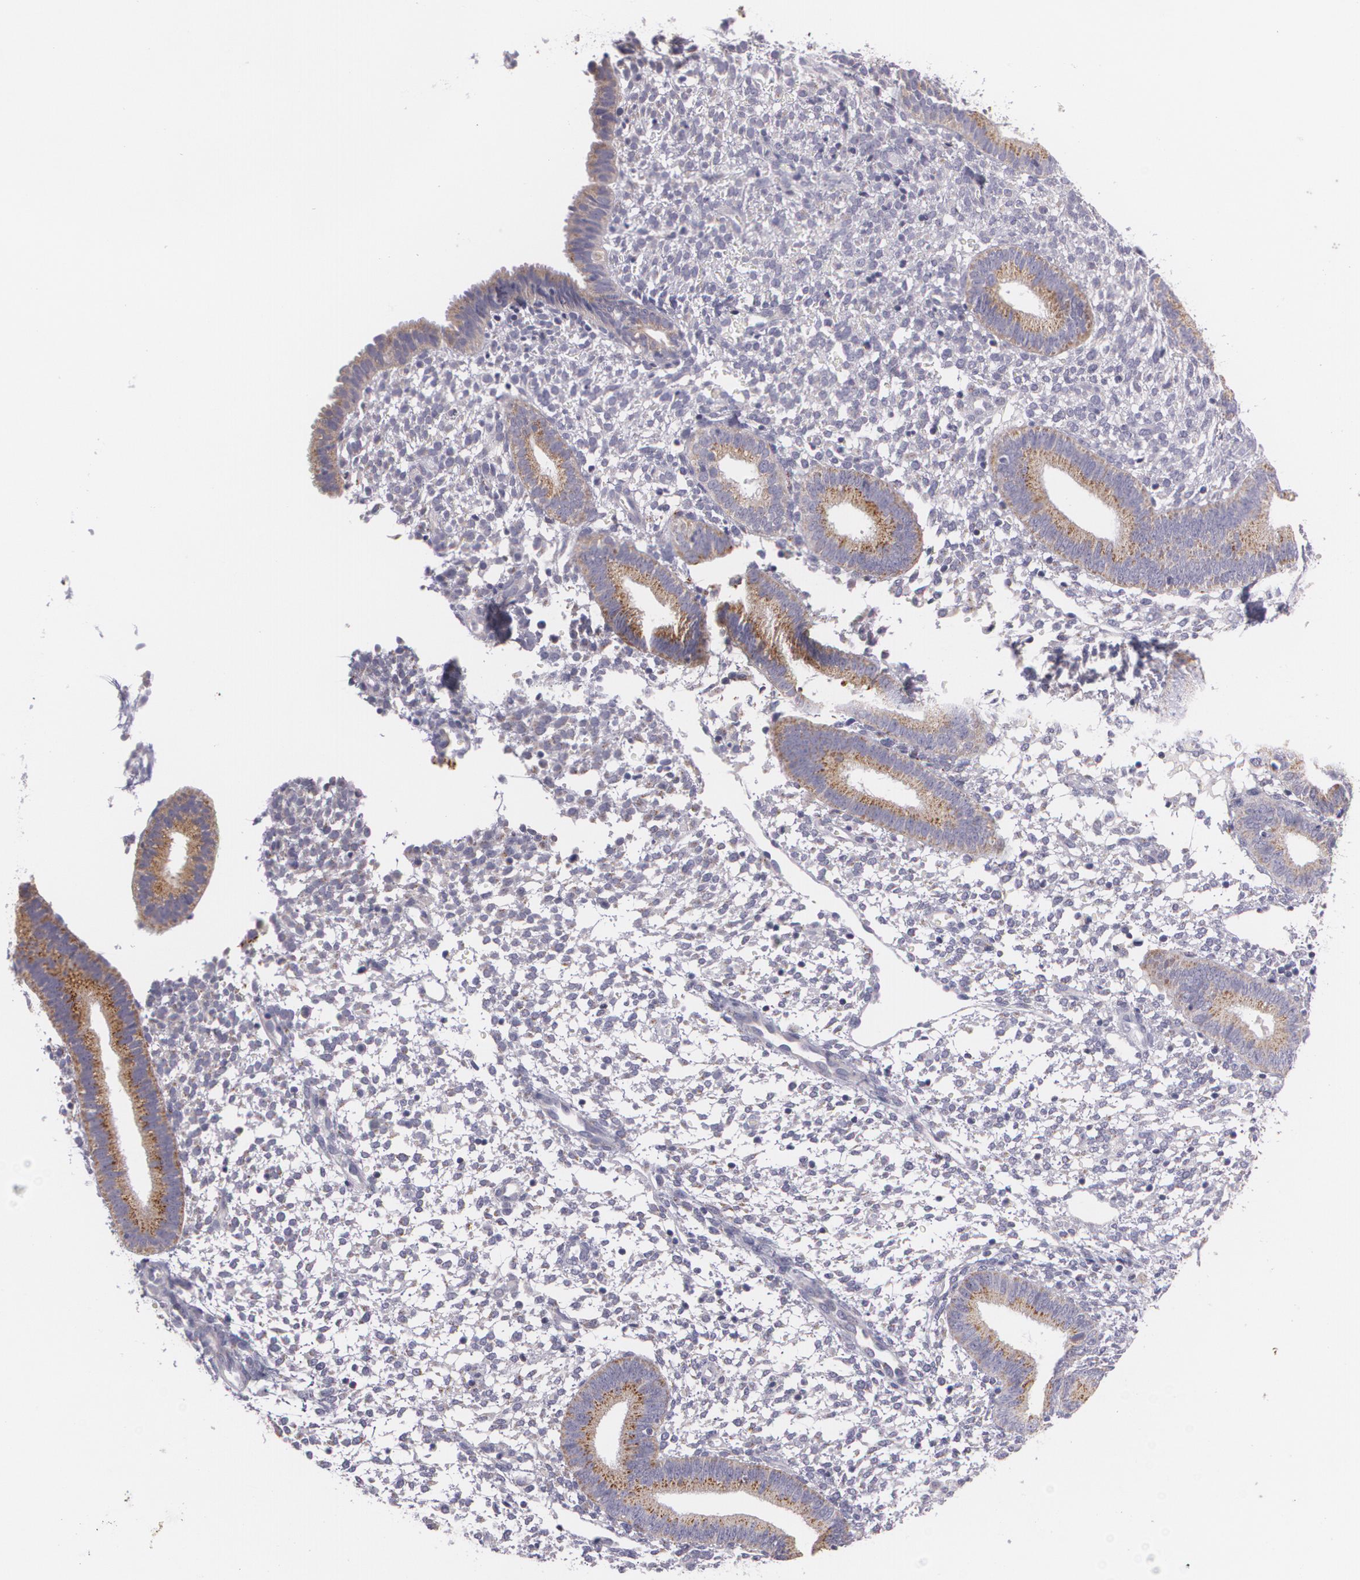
{"staining": {"intensity": "negative", "quantity": "none", "location": "none"}, "tissue": "endometrium", "cell_type": "Cells in endometrial stroma", "image_type": "normal", "snomed": [{"axis": "morphology", "description": "Normal tissue, NOS"}, {"axis": "topography", "description": "Endometrium"}], "caption": "The photomicrograph exhibits no staining of cells in endometrial stroma in unremarkable endometrium.", "gene": "CILK1", "patient": {"sex": "female", "age": 35}}